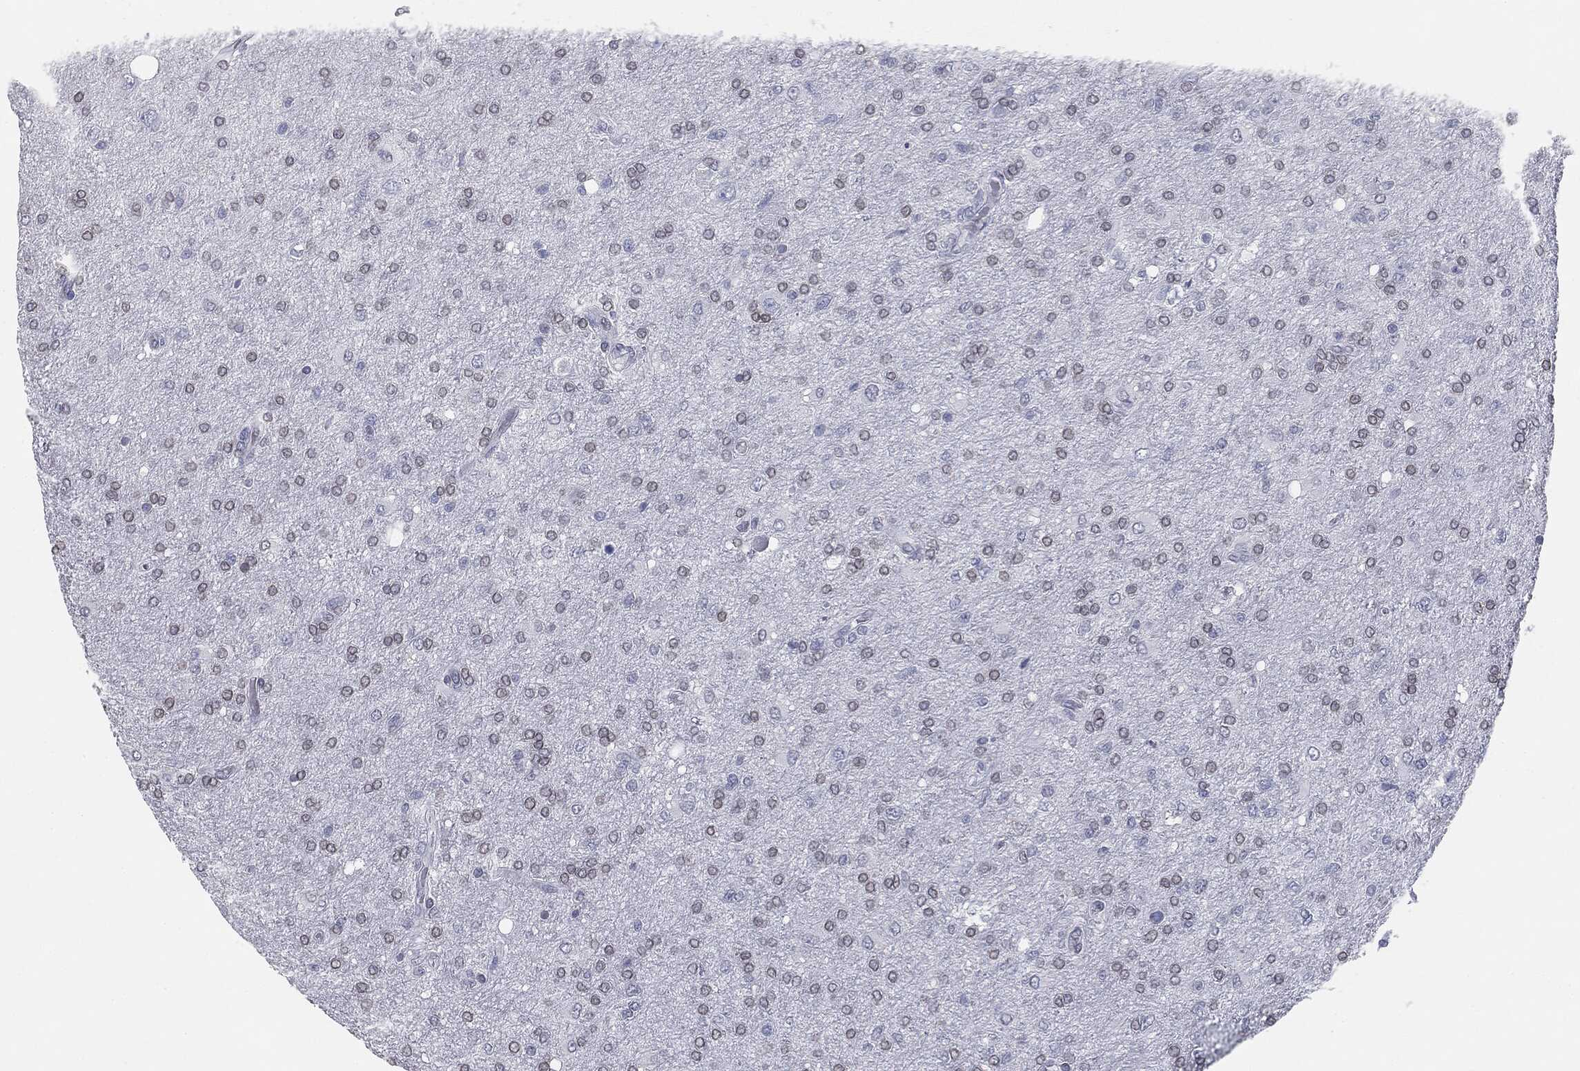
{"staining": {"intensity": "negative", "quantity": "none", "location": "none"}, "tissue": "glioma", "cell_type": "Tumor cells", "image_type": "cancer", "snomed": [{"axis": "morphology", "description": "Glioma, malignant, High grade"}, {"axis": "topography", "description": "Cerebral cortex"}], "caption": "Tumor cells show no significant protein staining in malignant glioma (high-grade). Brightfield microscopy of immunohistochemistry stained with DAB (brown) and hematoxylin (blue), captured at high magnification.", "gene": "ALDOB", "patient": {"sex": "male", "age": 70}}